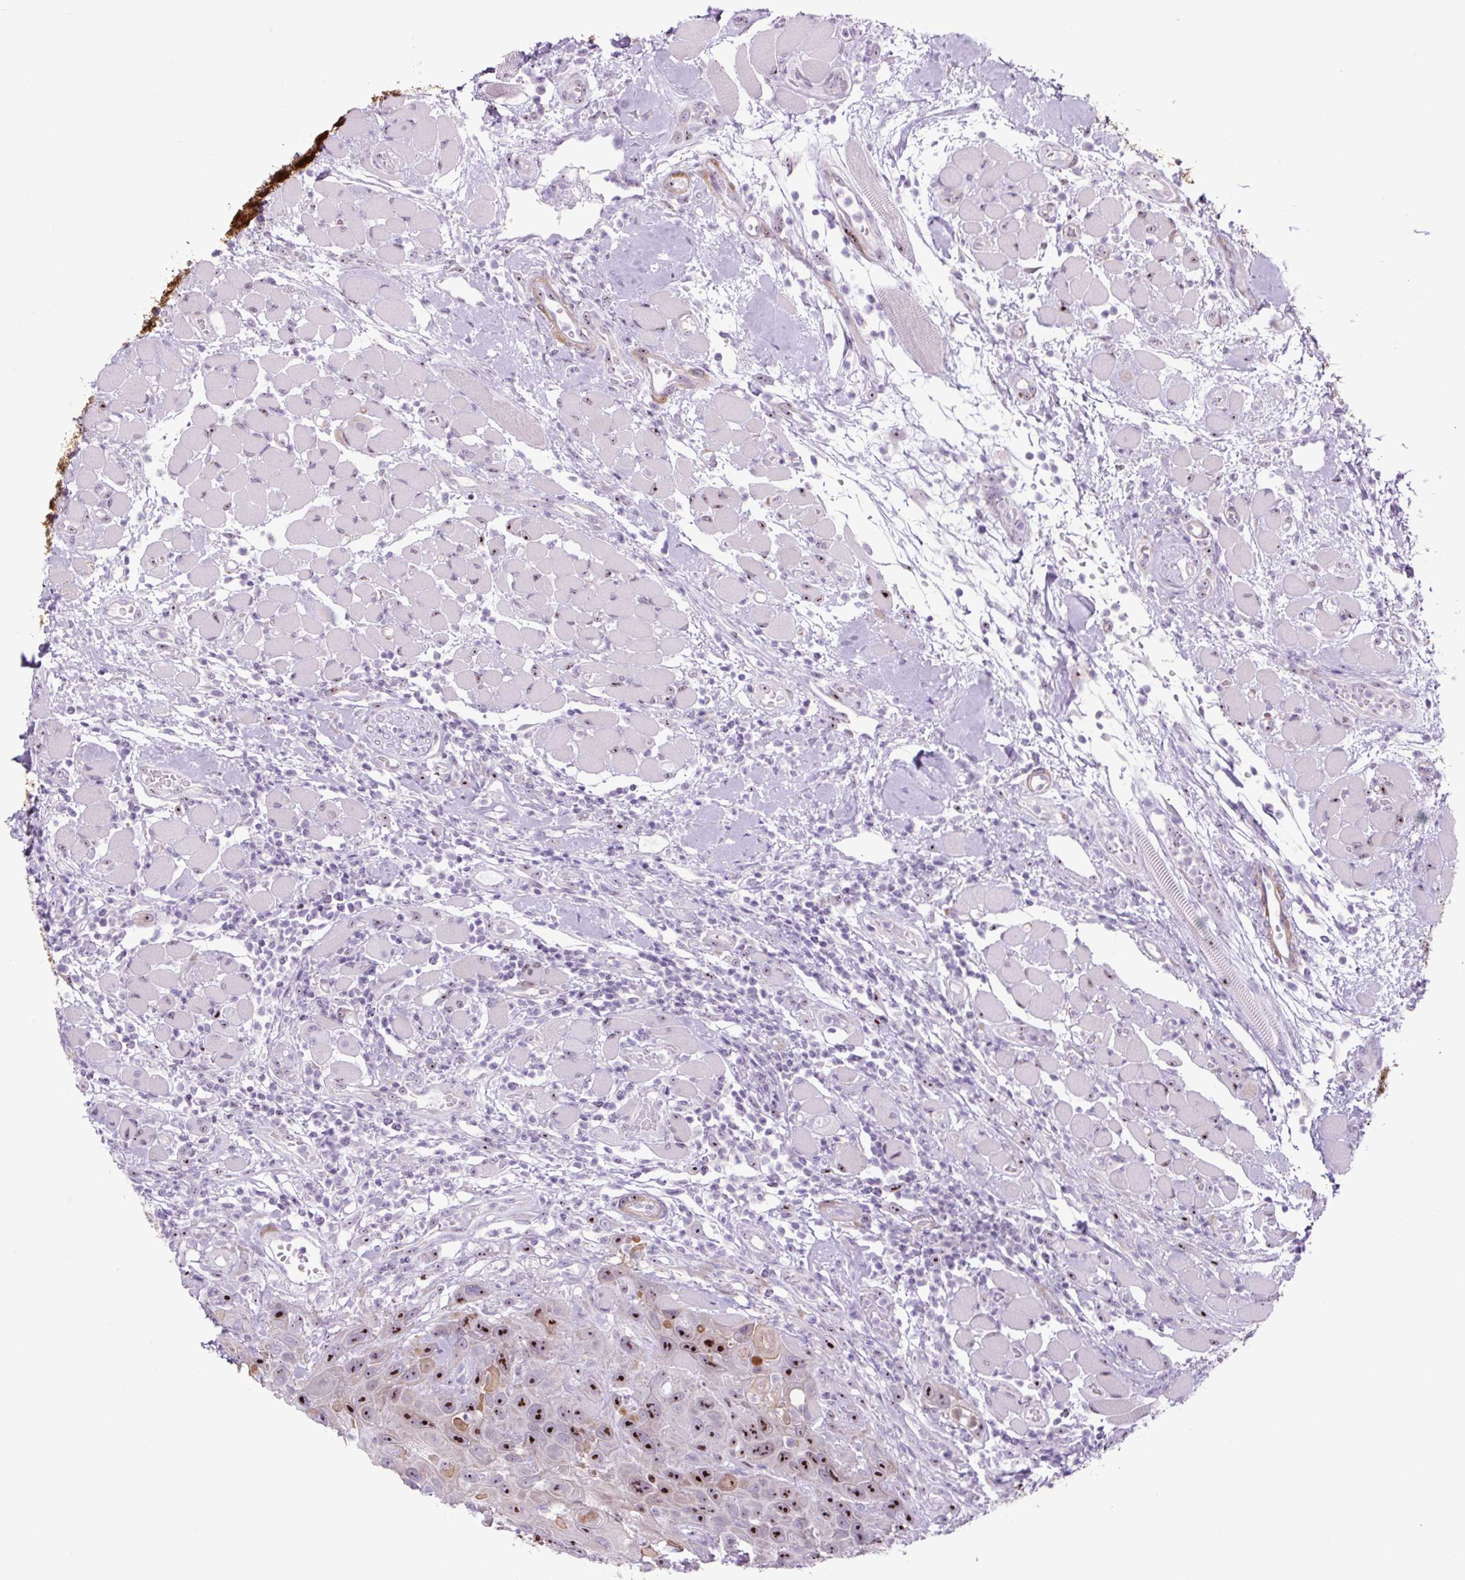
{"staining": {"intensity": "strong", "quantity": ">75%", "location": "nuclear"}, "tissue": "head and neck cancer", "cell_type": "Tumor cells", "image_type": "cancer", "snomed": [{"axis": "morphology", "description": "Squamous cell carcinoma, NOS"}, {"axis": "topography", "description": "Head-Neck"}], "caption": "Strong nuclear protein staining is identified in approximately >75% of tumor cells in head and neck squamous cell carcinoma.", "gene": "RRS1", "patient": {"sex": "female", "age": 59}}